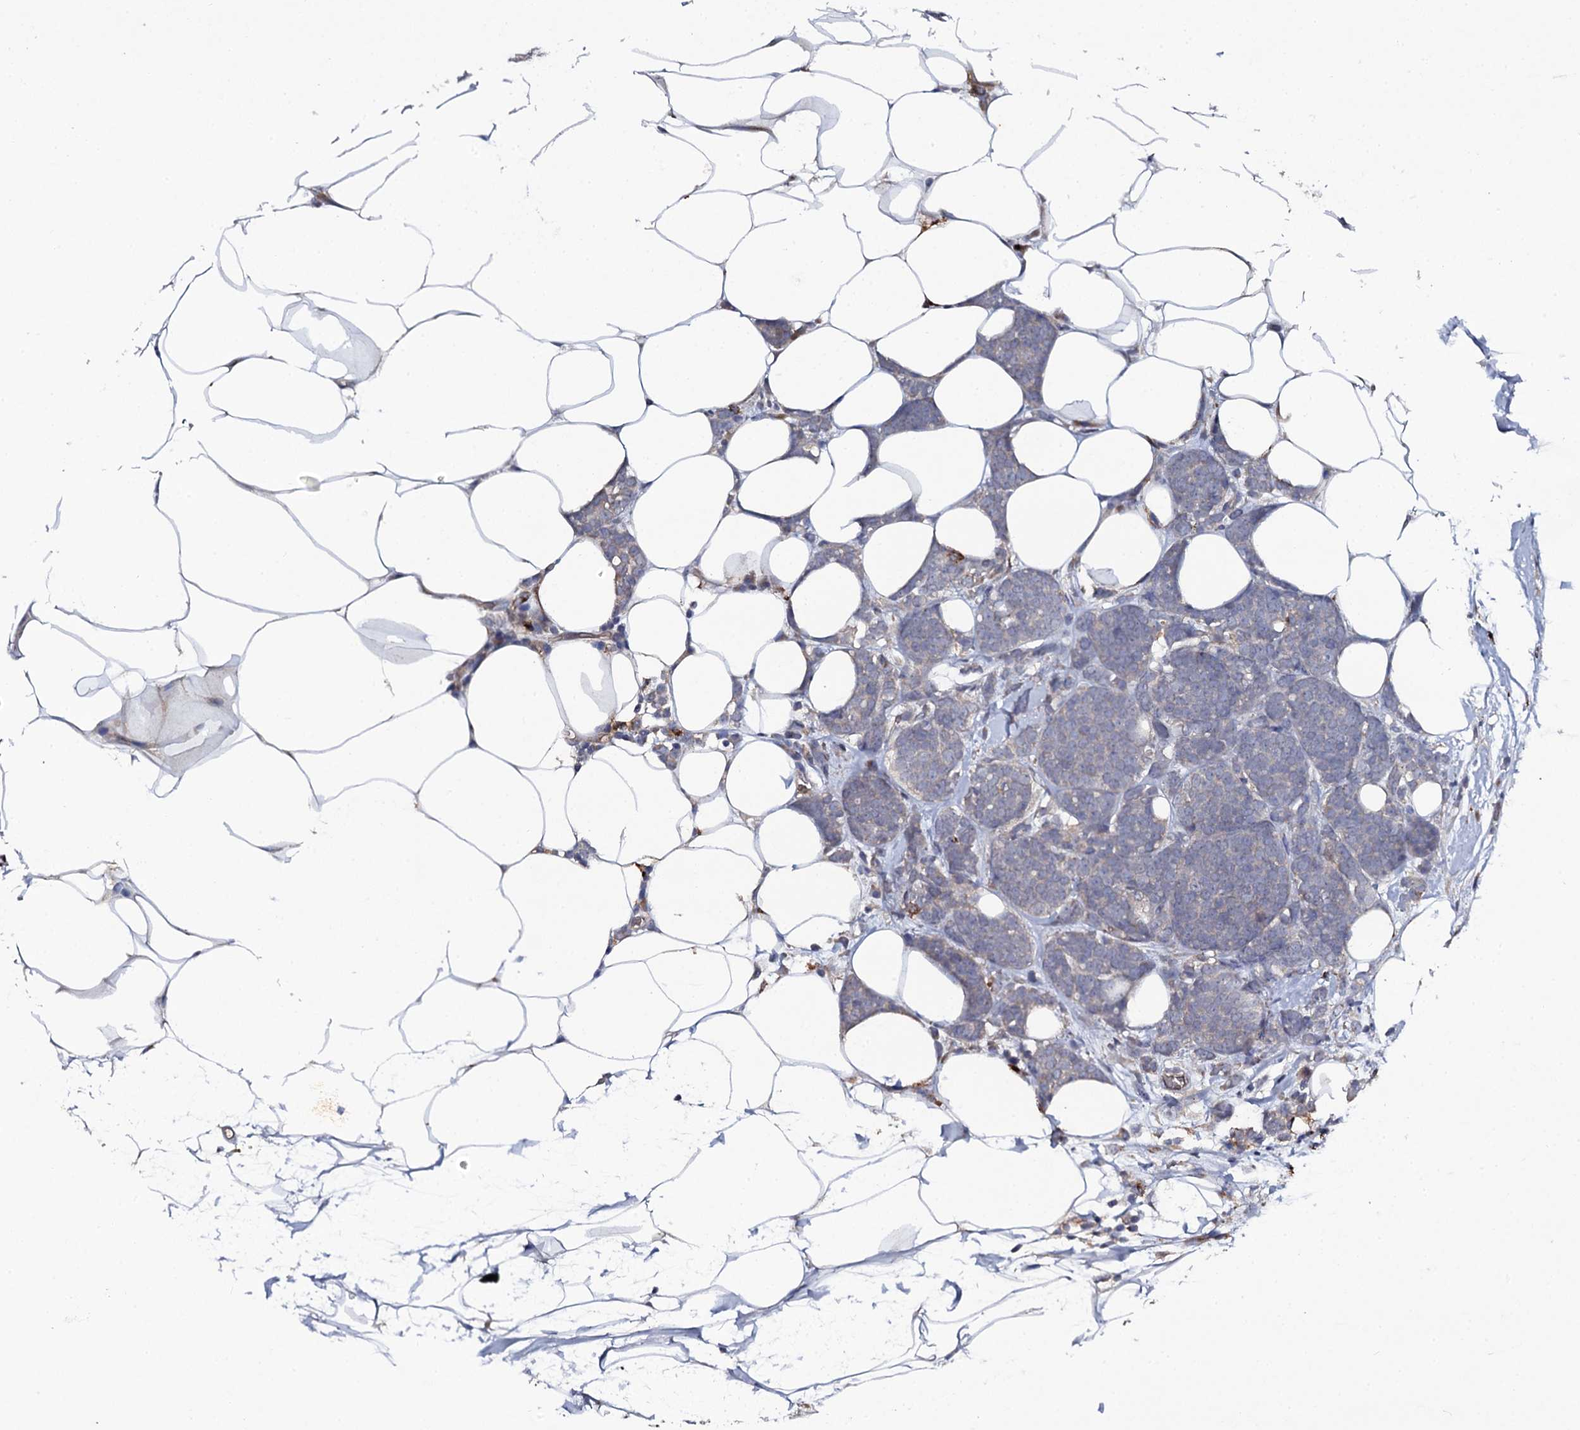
{"staining": {"intensity": "negative", "quantity": "none", "location": "none"}, "tissue": "breast cancer", "cell_type": "Tumor cells", "image_type": "cancer", "snomed": [{"axis": "morphology", "description": "Lobular carcinoma"}, {"axis": "topography", "description": "Breast"}], "caption": "Immunohistochemical staining of human breast cancer (lobular carcinoma) displays no significant staining in tumor cells. The staining was performed using DAB (3,3'-diaminobenzidine) to visualize the protein expression in brown, while the nuclei were stained in blue with hematoxylin (Magnification: 20x).", "gene": "LRRC28", "patient": {"sex": "female", "age": 58}}